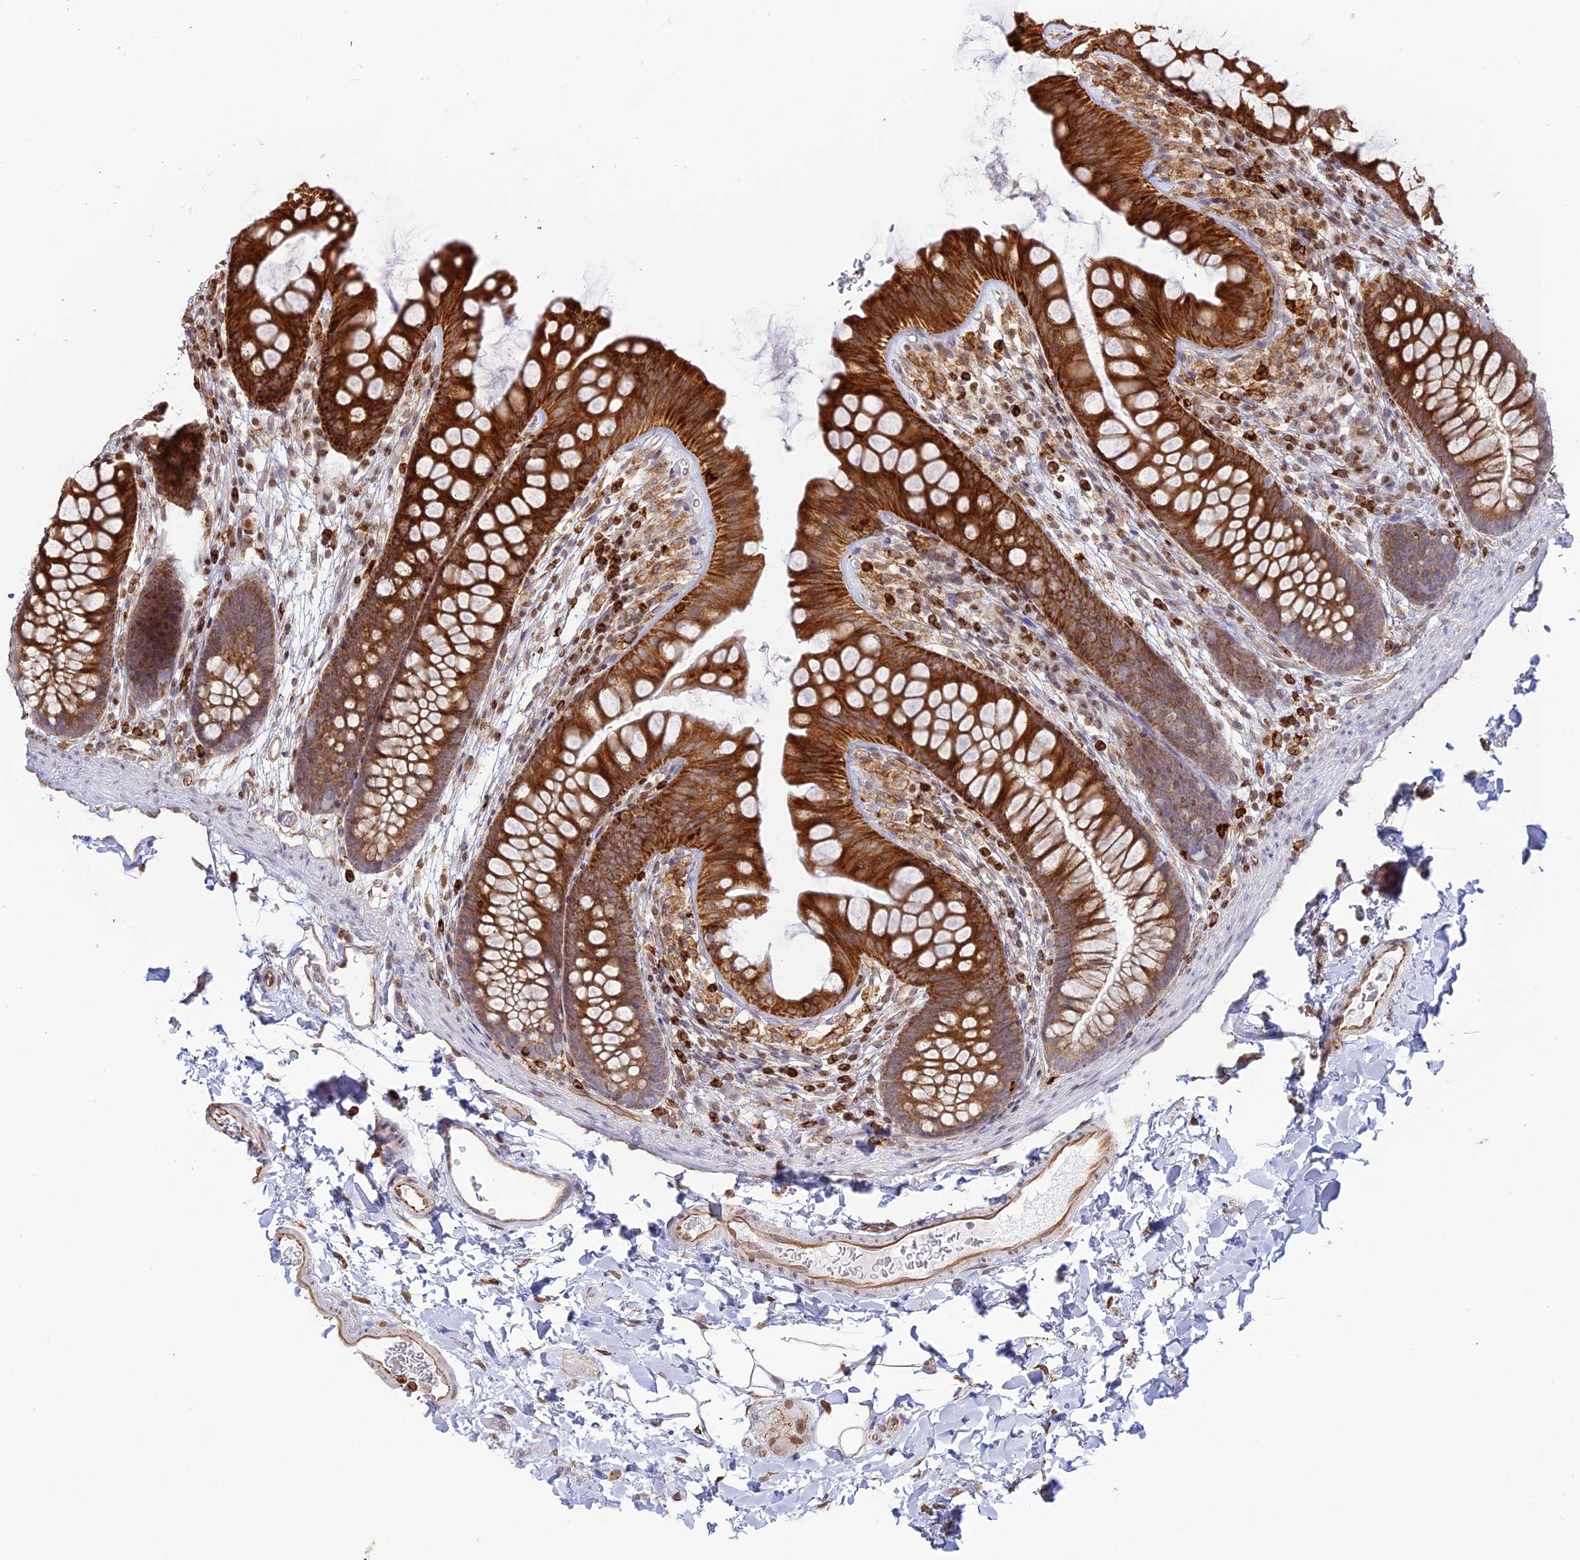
{"staining": {"intensity": "moderate", "quantity": ">75%", "location": "cytoplasmic/membranous"}, "tissue": "colon", "cell_type": "Endothelial cells", "image_type": "normal", "snomed": [{"axis": "morphology", "description": "Normal tissue, NOS"}, {"axis": "topography", "description": "Colon"}], "caption": "An IHC histopathology image of normal tissue is shown. Protein staining in brown highlights moderate cytoplasmic/membranous positivity in colon within endothelial cells. Ihc stains the protein of interest in brown and the nuclei are stained blue.", "gene": "APOBR", "patient": {"sex": "female", "age": 62}}